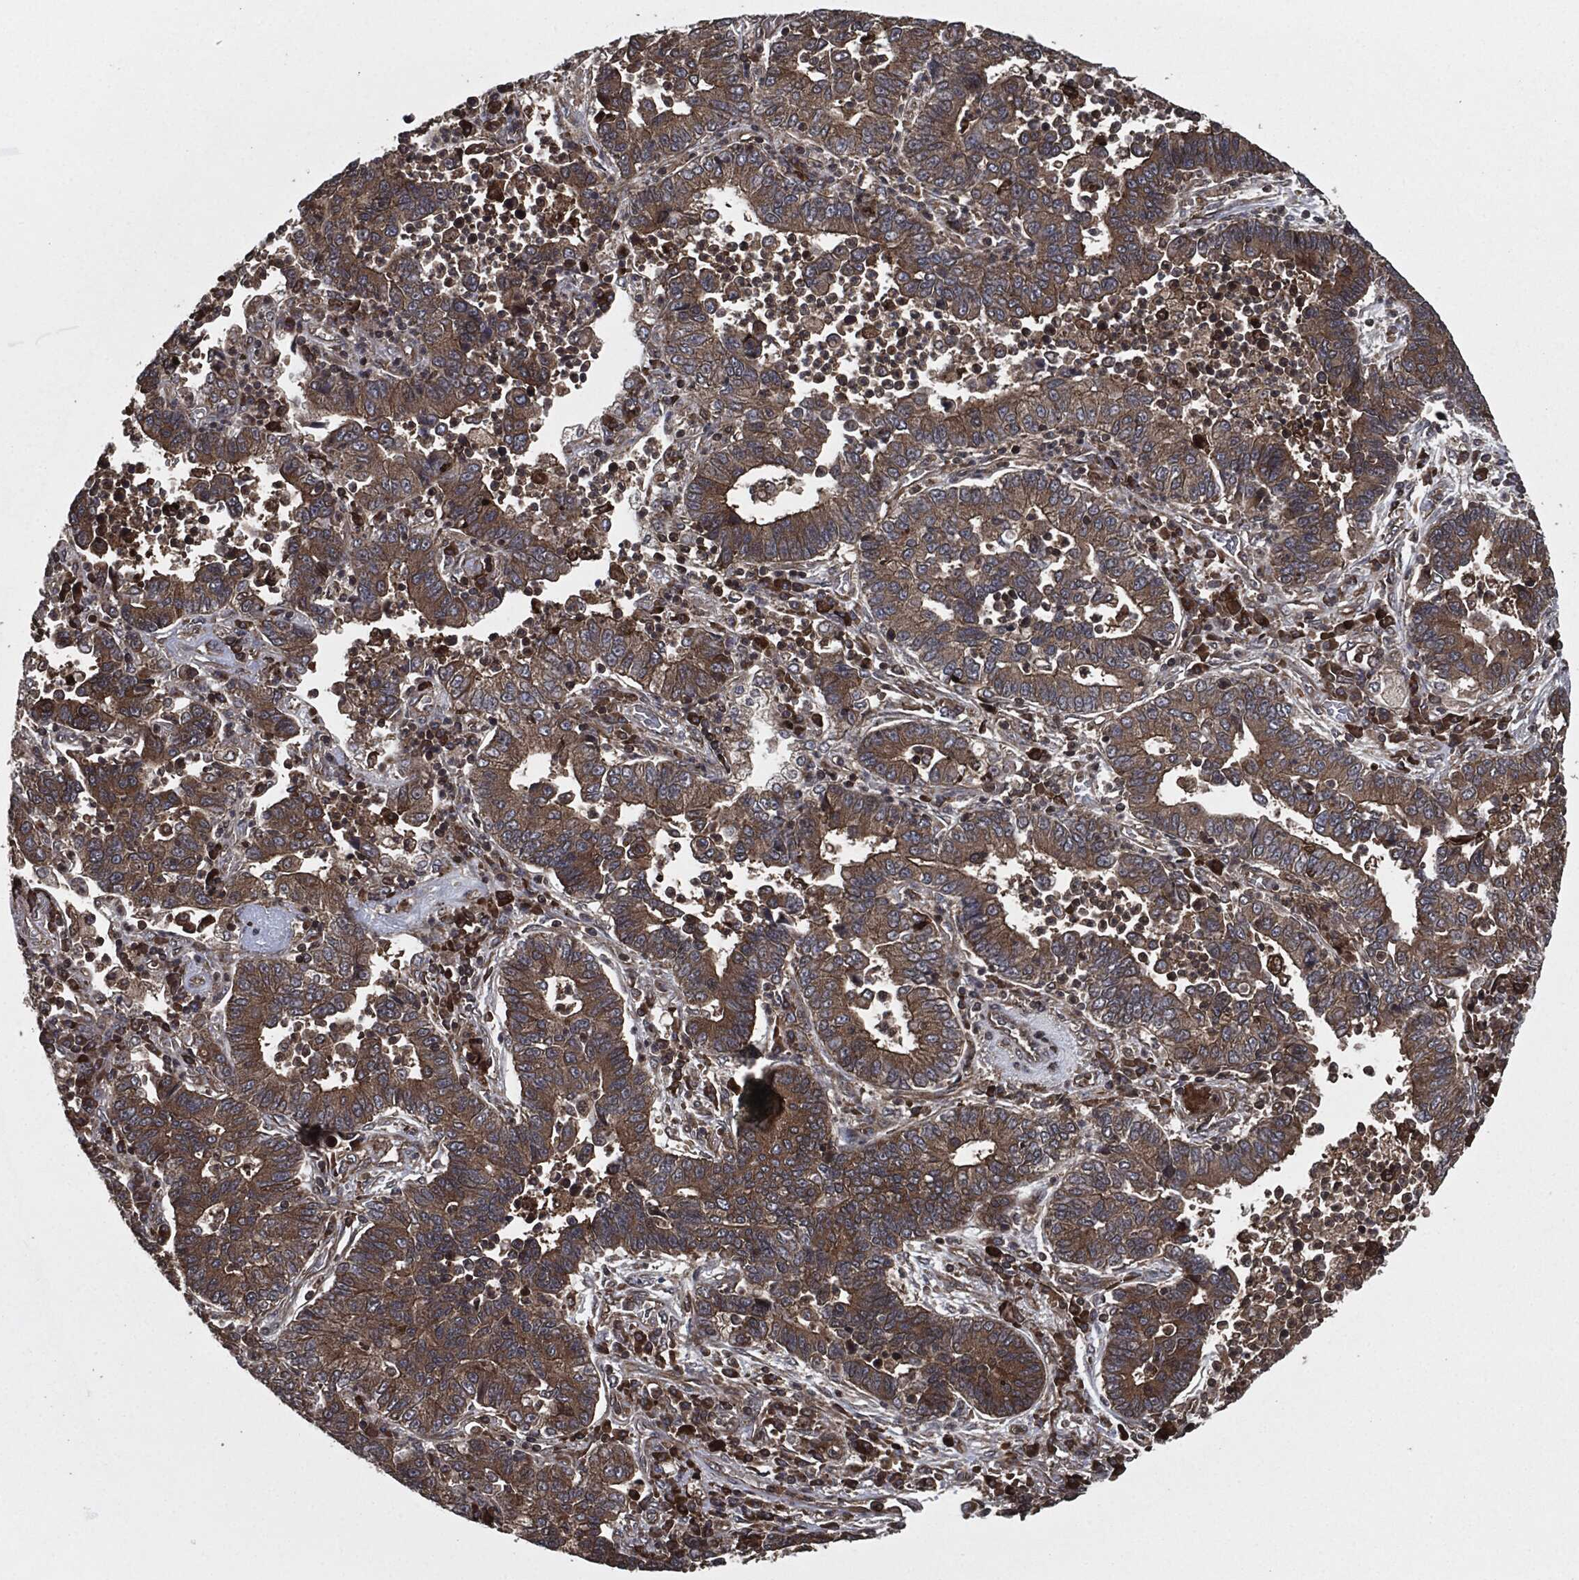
{"staining": {"intensity": "moderate", "quantity": ">75%", "location": "cytoplasmic/membranous"}, "tissue": "lung cancer", "cell_type": "Tumor cells", "image_type": "cancer", "snomed": [{"axis": "morphology", "description": "Adenocarcinoma, NOS"}, {"axis": "topography", "description": "Lung"}], "caption": "IHC micrograph of neoplastic tissue: human lung adenocarcinoma stained using immunohistochemistry displays medium levels of moderate protein expression localized specifically in the cytoplasmic/membranous of tumor cells, appearing as a cytoplasmic/membranous brown color.", "gene": "RAP1GDS1", "patient": {"sex": "female", "age": 57}}